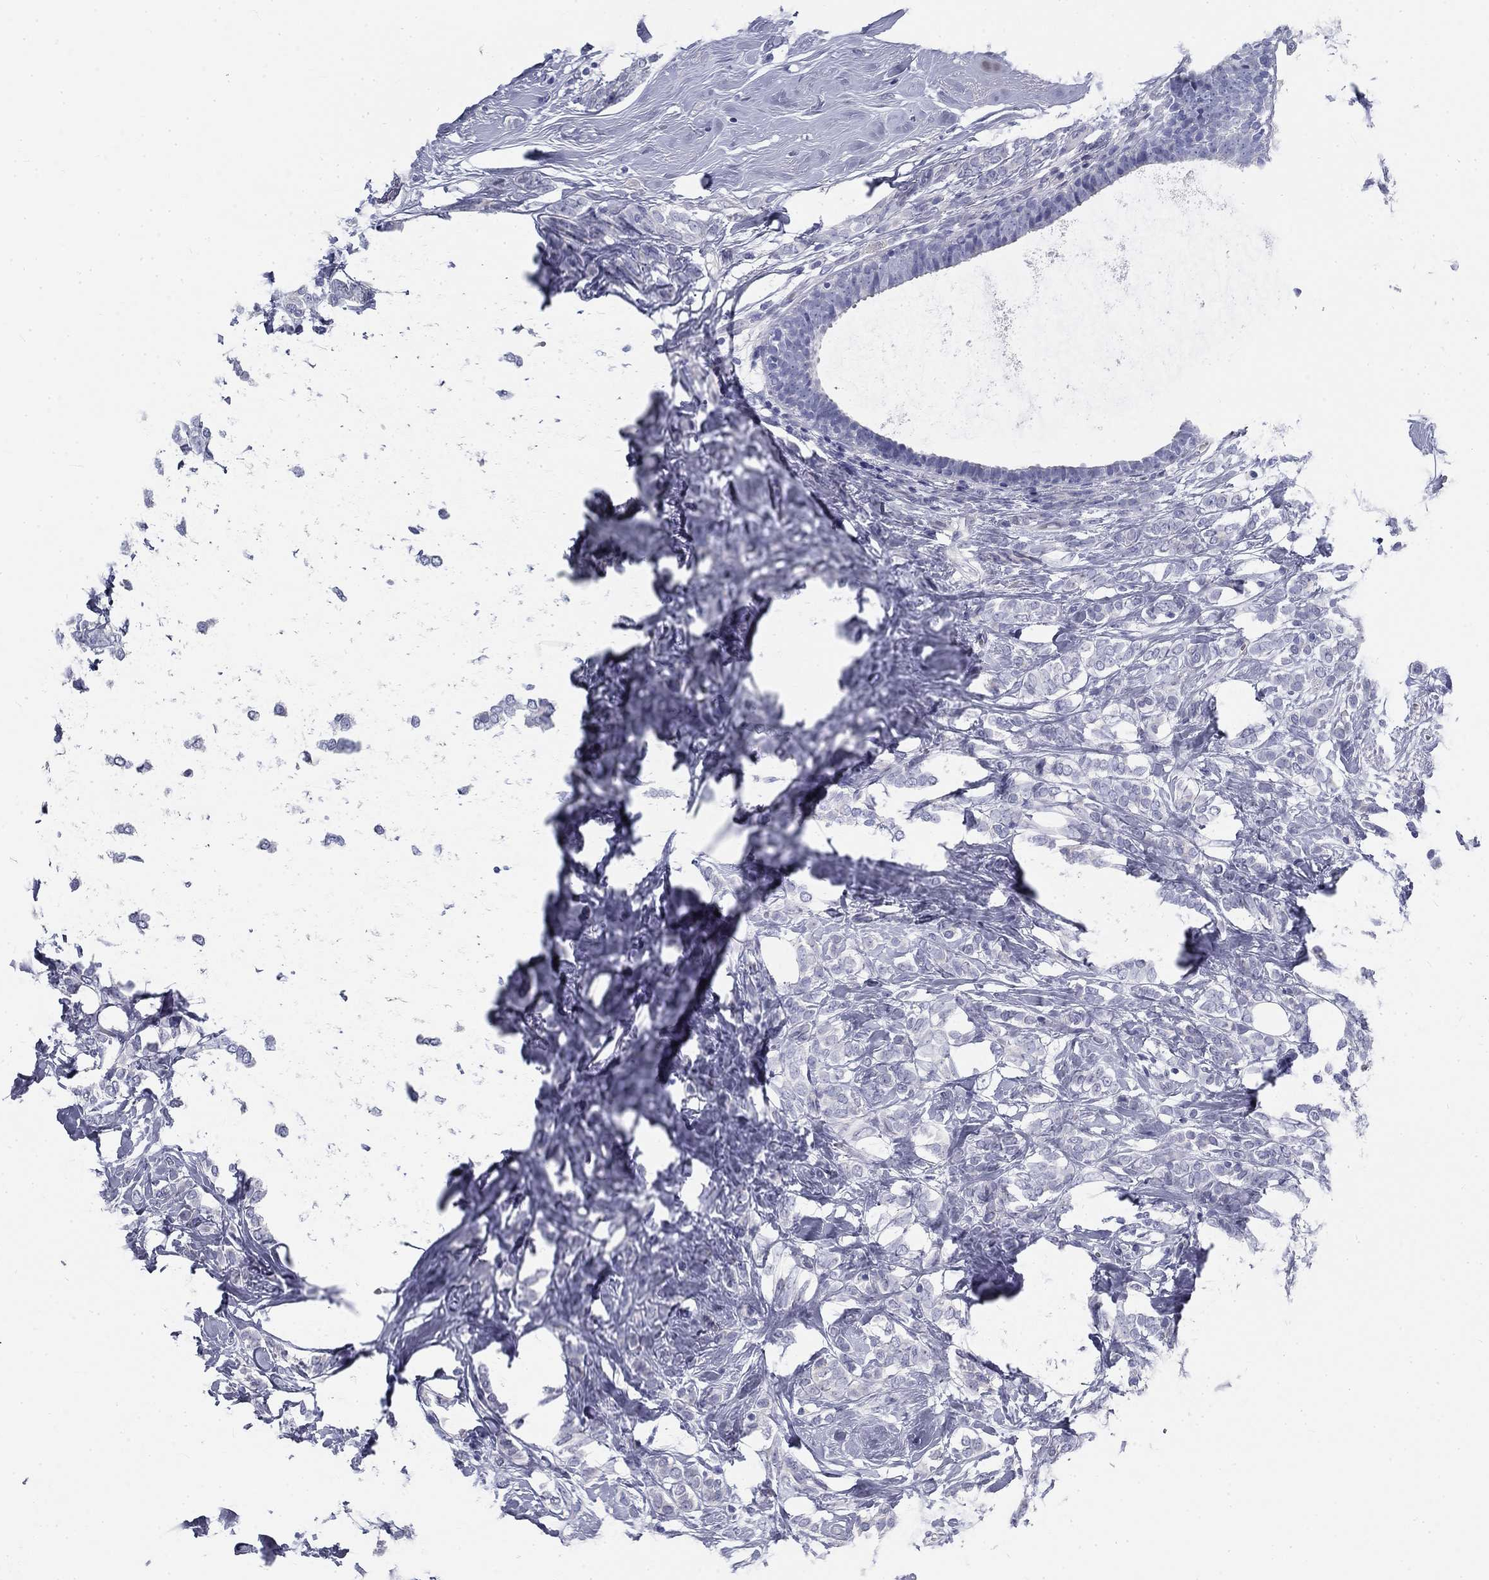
{"staining": {"intensity": "negative", "quantity": "none", "location": "none"}, "tissue": "breast cancer", "cell_type": "Tumor cells", "image_type": "cancer", "snomed": [{"axis": "morphology", "description": "Lobular carcinoma"}, {"axis": "topography", "description": "Breast"}], "caption": "Human breast cancer (lobular carcinoma) stained for a protein using immunohistochemistry shows no staining in tumor cells.", "gene": "GALNTL5", "patient": {"sex": "female", "age": 49}}